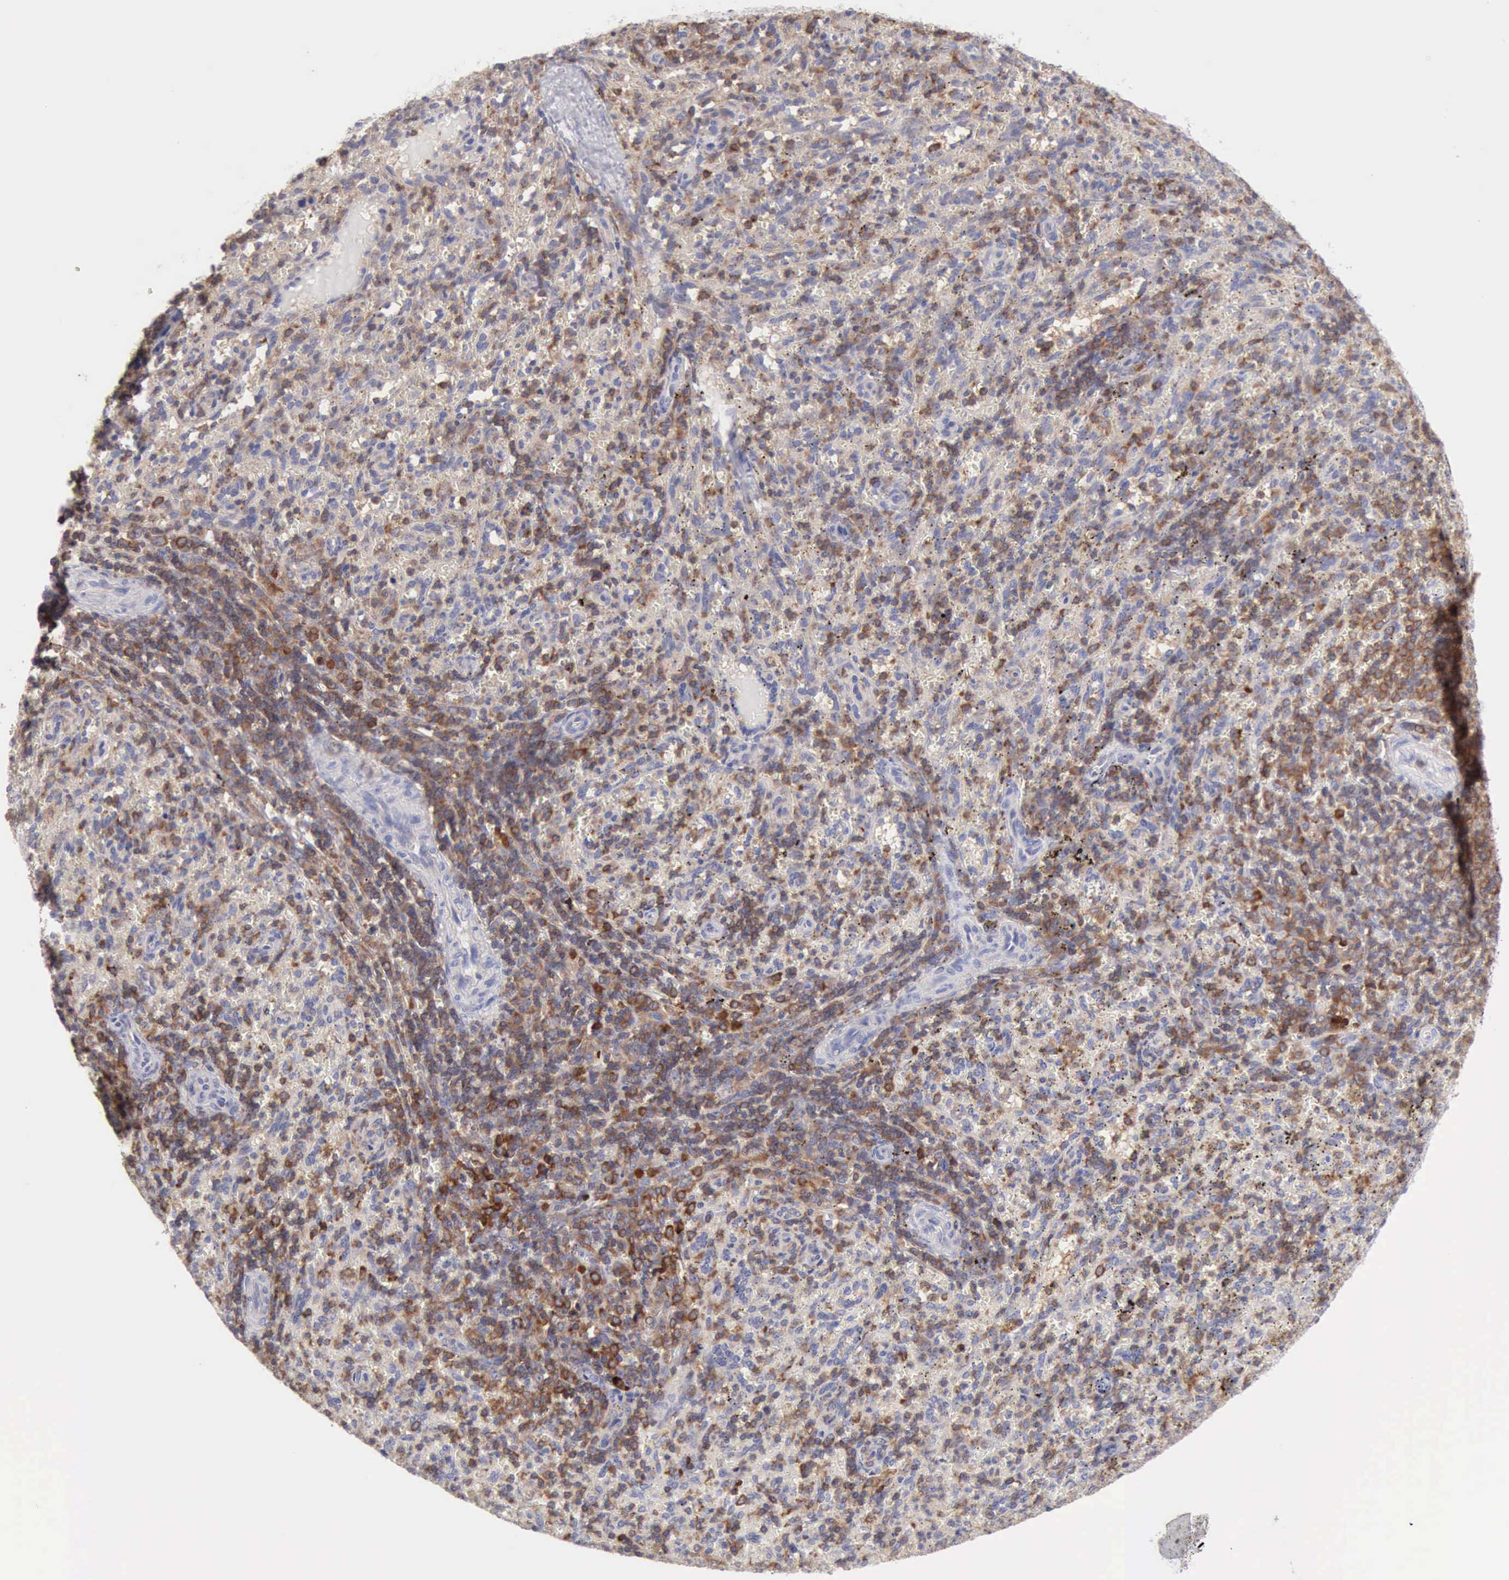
{"staining": {"intensity": "moderate", "quantity": "<25%", "location": "cytoplasmic/membranous"}, "tissue": "spleen", "cell_type": "Cells in red pulp", "image_type": "normal", "snomed": [{"axis": "morphology", "description": "Normal tissue, NOS"}, {"axis": "topography", "description": "Spleen"}], "caption": "An IHC image of unremarkable tissue is shown. Protein staining in brown shows moderate cytoplasmic/membranous positivity in spleen within cells in red pulp.", "gene": "SASH3", "patient": {"sex": "female", "age": 10}}